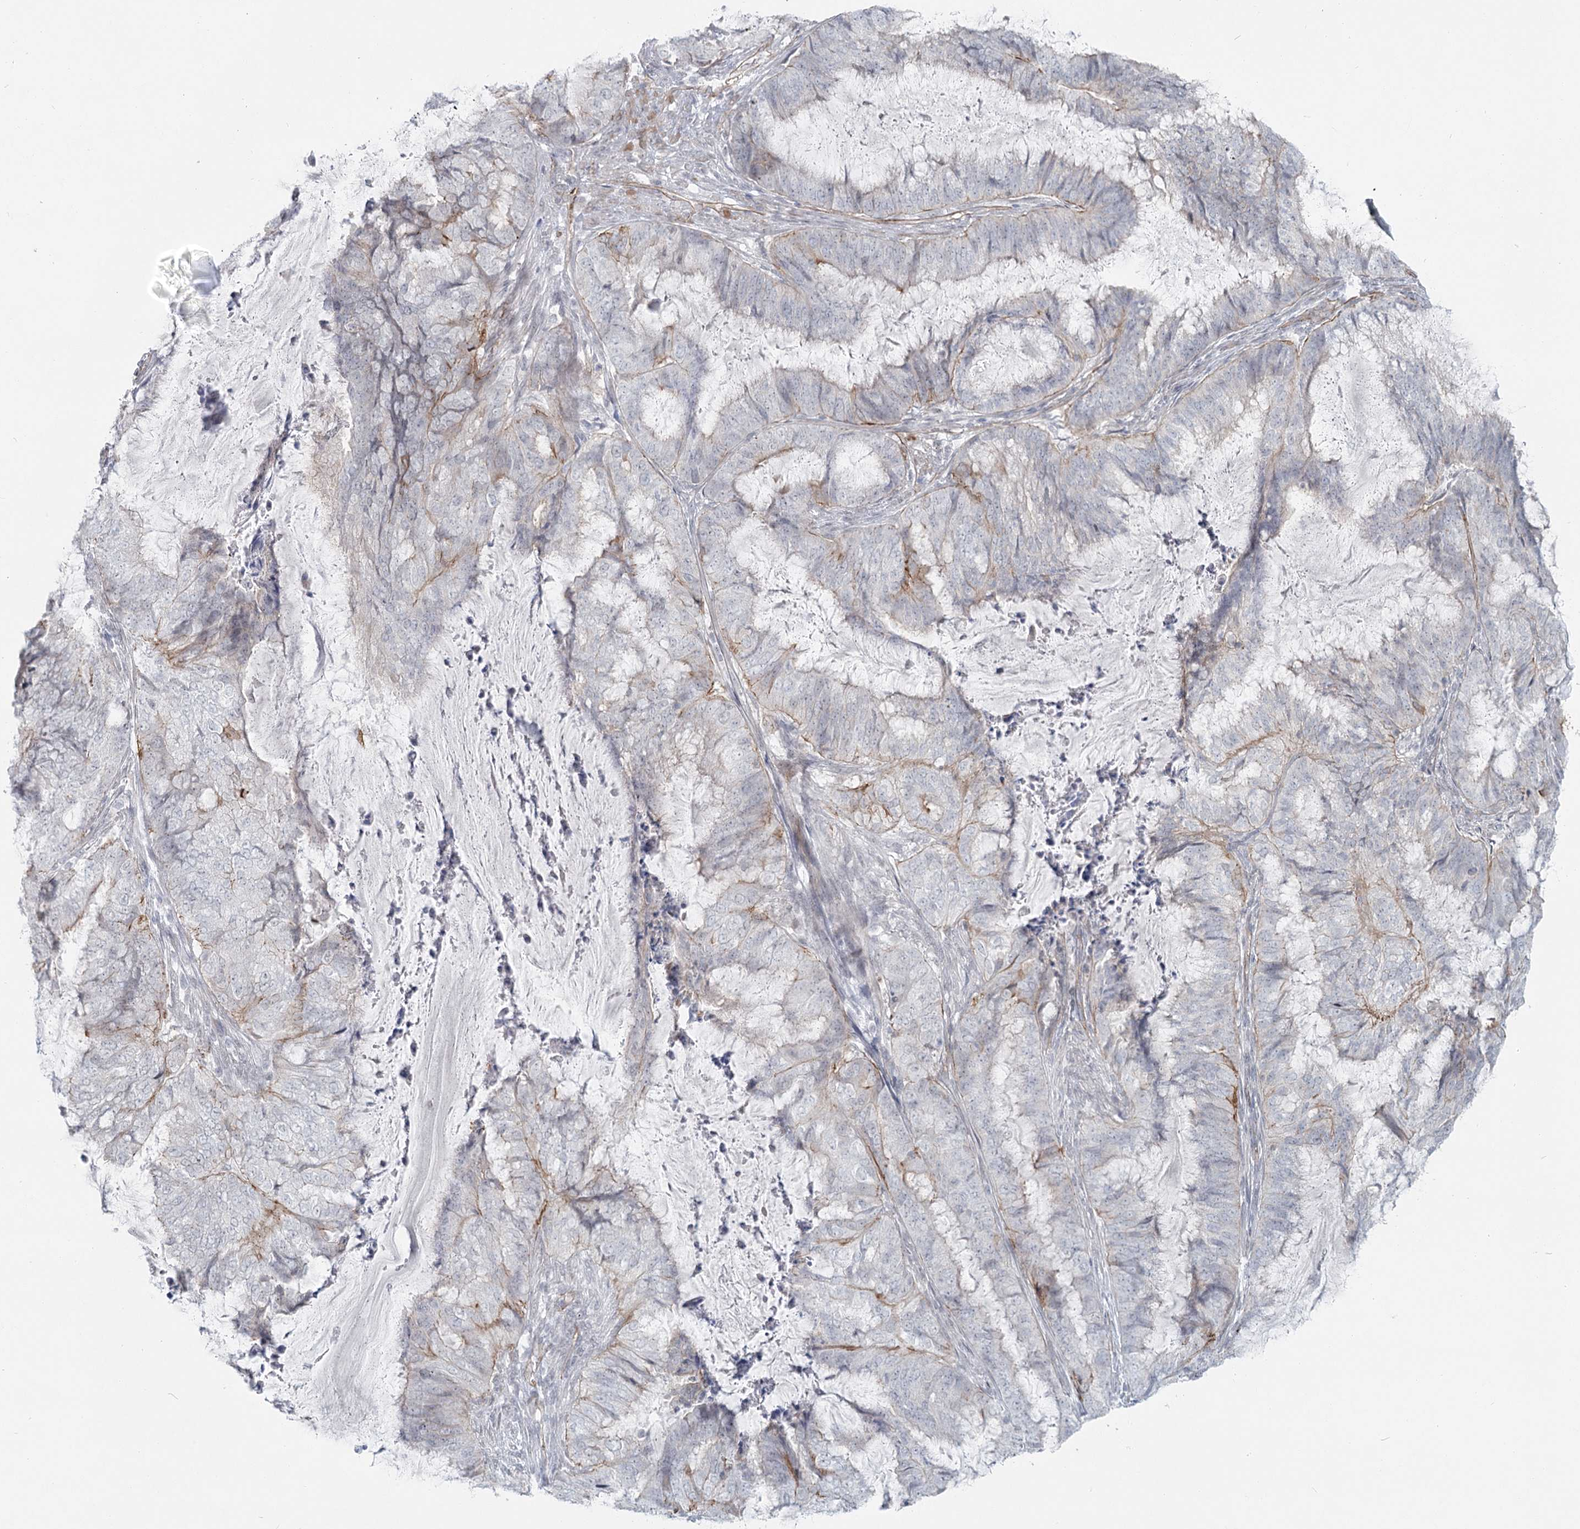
{"staining": {"intensity": "negative", "quantity": "none", "location": "none"}, "tissue": "endometrial cancer", "cell_type": "Tumor cells", "image_type": "cancer", "snomed": [{"axis": "morphology", "description": "Adenocarcinoma, NOS"}, {"axis": "topography", "description": "Endometrium"}], "caption": "Histopathology image shows no significant protein expression in tumor cells of endometrial cancer (adenocarcinoma).", "gene": "ABHD8", "patient": {"sex": "female", "age": 51}}